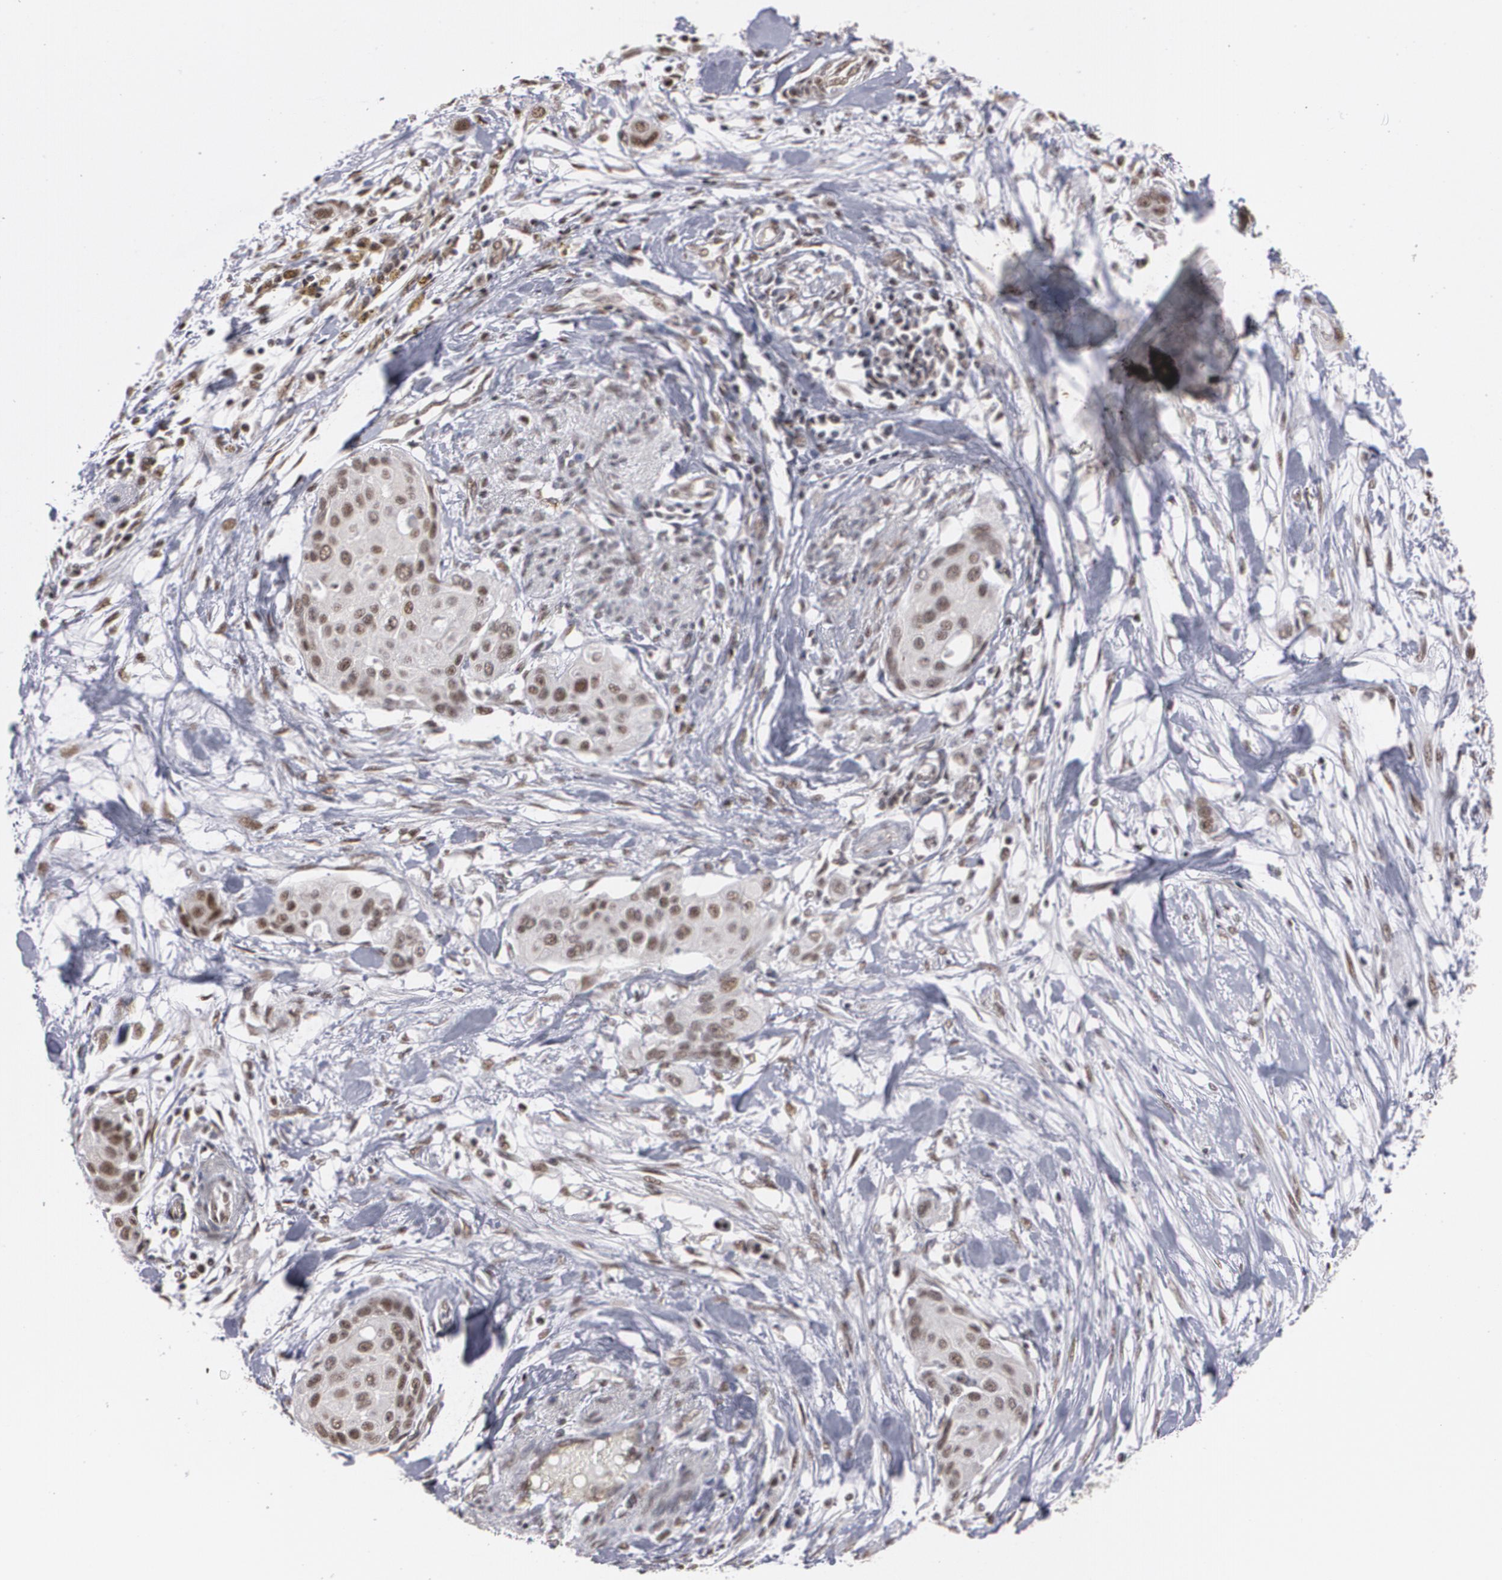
{"staining": {"intensity": "moderate", "quantity": ">75%", "location": "nuclear"}, "tissue": "pancreatic cancer", "cell_type": "Tumor cells", "image_type": "cancer", "snomed": [{"axis": "morphology", "description": "Adenocarcinoma, NOS"}, {"axis": "topography", "description": "Pancreas"}], "caption": "Protein staining of pancreatic cancer tissue shows moderate nuclear staining in about >75% of tumor cells. (brown staining indicates protein expression, while blue staining denotes nuclei).", "gene": "ZNF75A", "patient": {"sex": "female", "age": 60}}